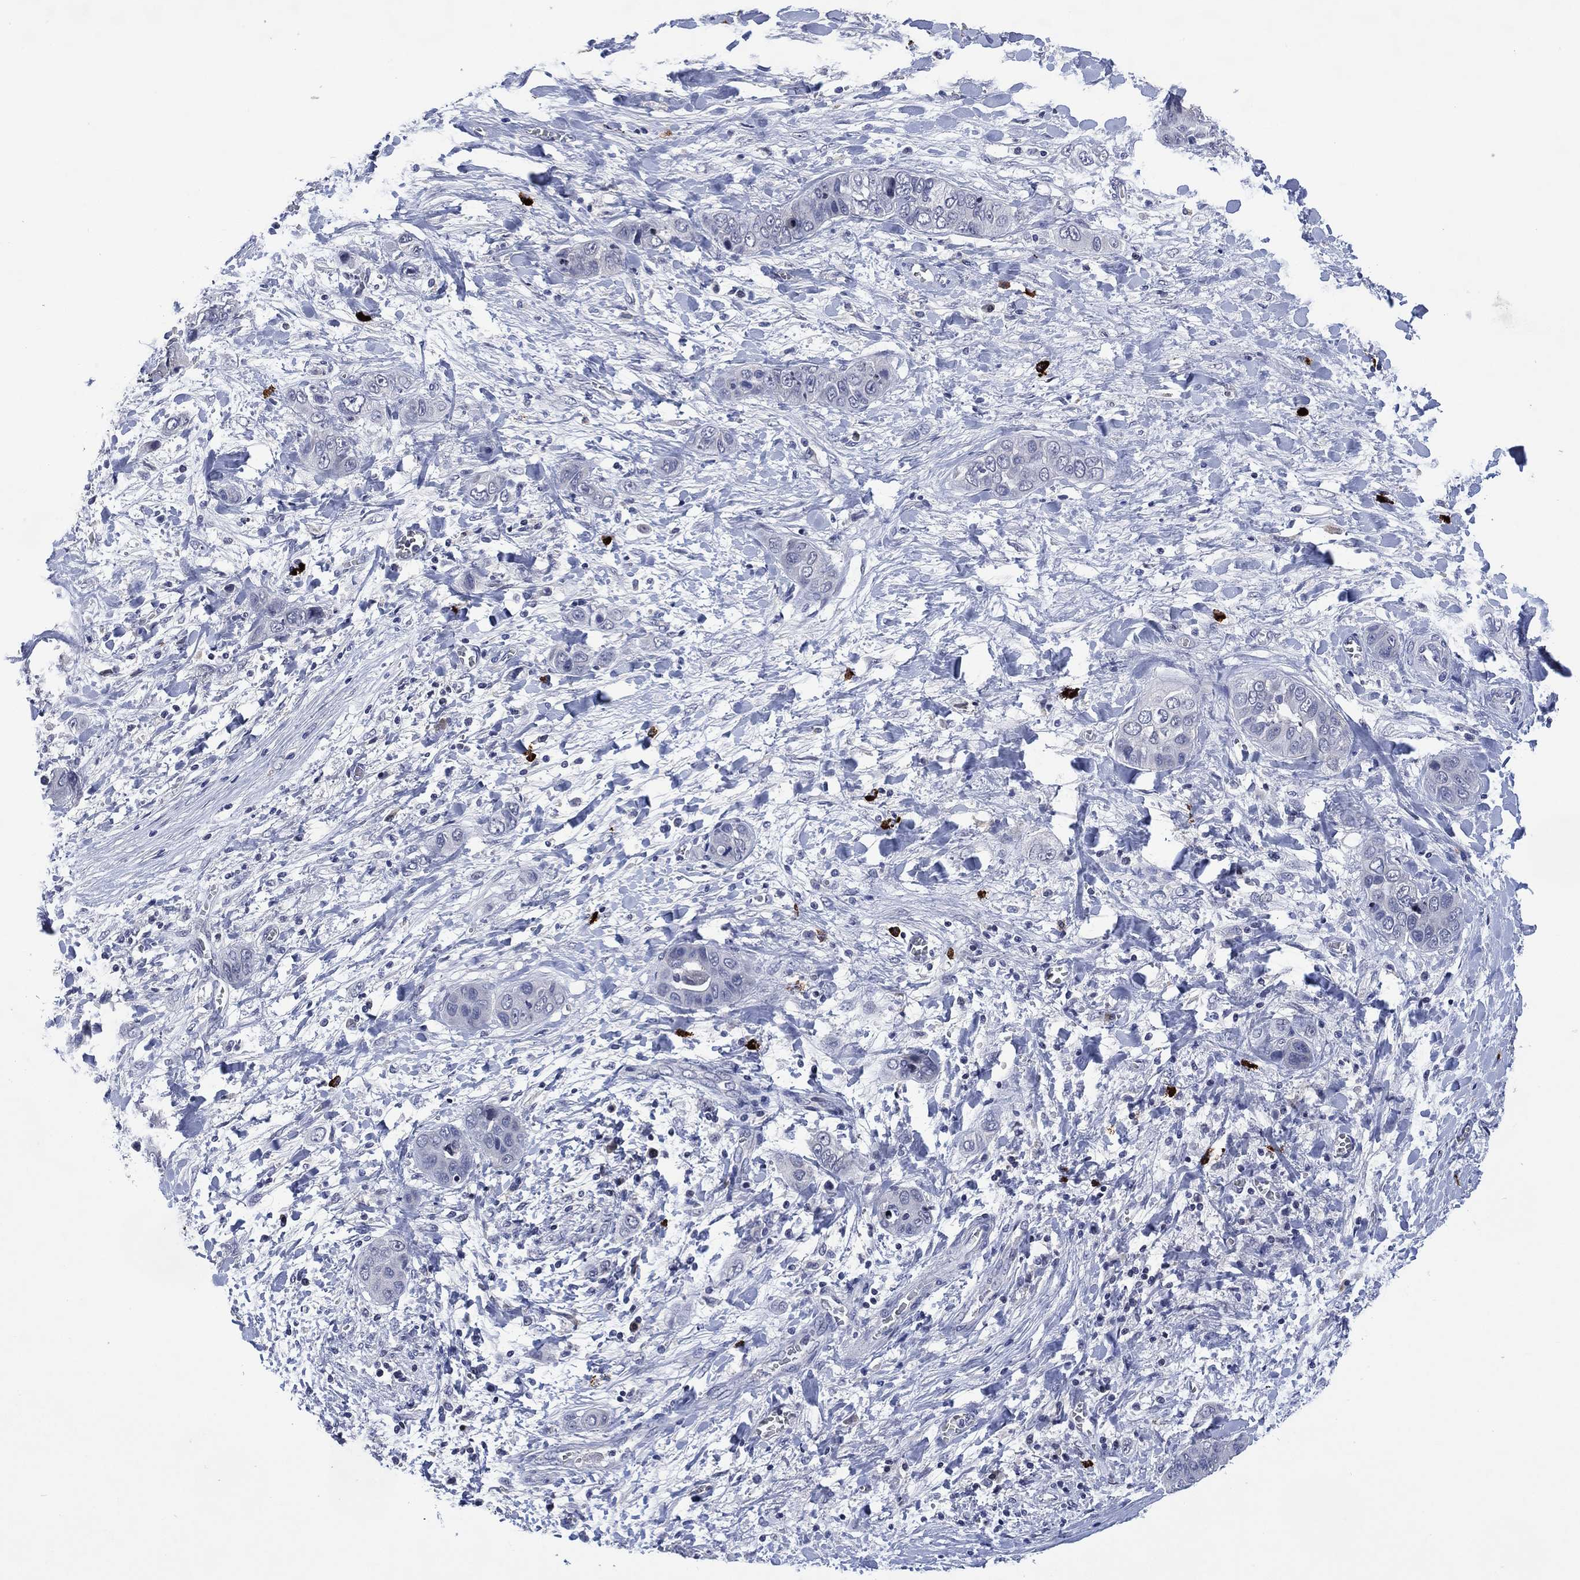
{"staining": {"intensity": "negative", "quantity": "none", "location": "none"}, "tissue": "liver cancer", "cell_type": "Tumor cells", "image_type": "cancer", "snomed": [{"axis": "morphology", "description": "Cholangiocarcinoma"}, {"axis": "topography", "description": "Liver"}], "caption": "IHC micrograph of human liver cancer stained for a protein (brown), which displays no staining in tumor cells.", "gene": "USP26", "patient": {"sex": "female", "age": 52}}